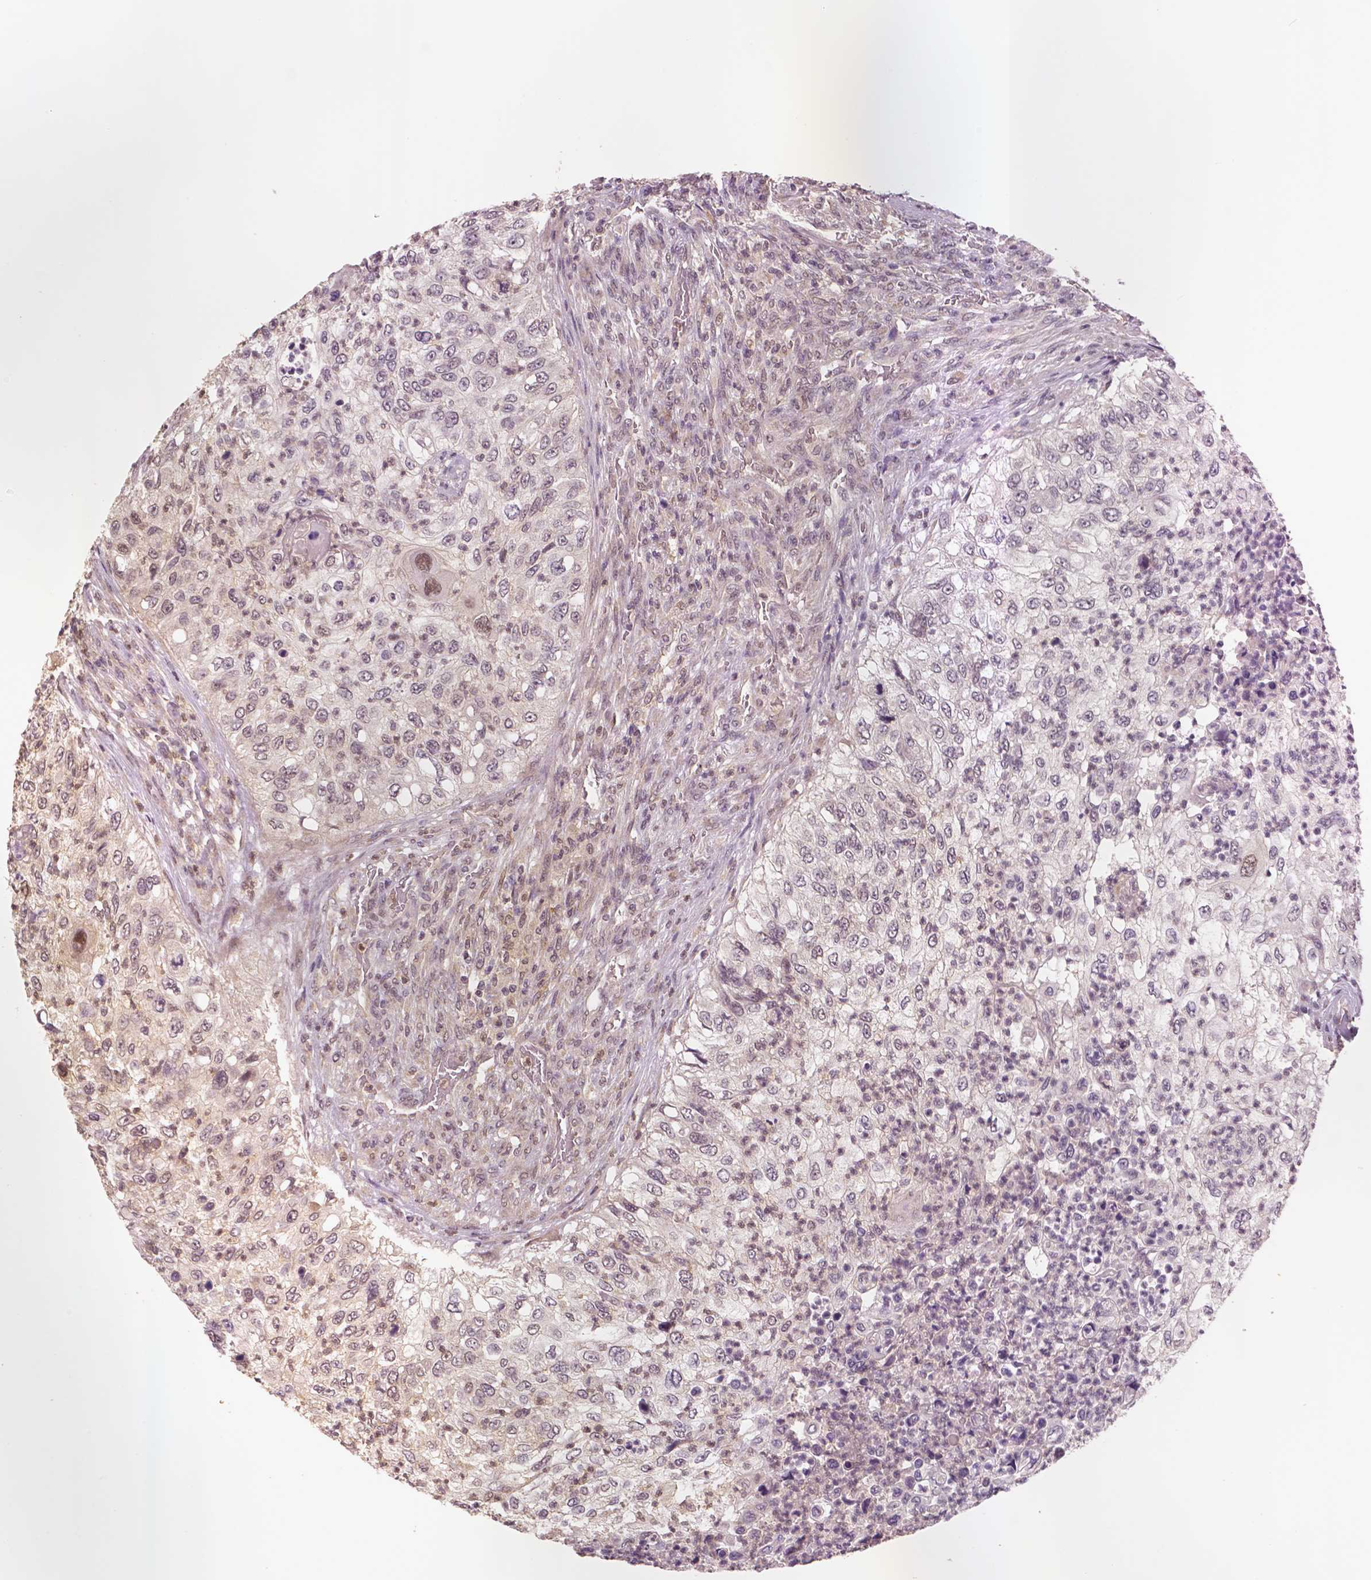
{"staining": {"intensity": "negative", "quantity": "none", "location": "none"}, "tissue": "urothelial cancer", "cell_type": "Tumor cells", "image_type": "cancer", "snomed": [{"axis": "morphology", "description": "Urothelial carcinoma, High grade"}, {"axis": "topography", "description": "Urinary bladder"}], "caption": "A photomicrograph of urothelial cancer stained for a protein reveals no brown staining in tumor cells.", "gene": "STAT3", "patient": {"sex": "female", "age": 60}}